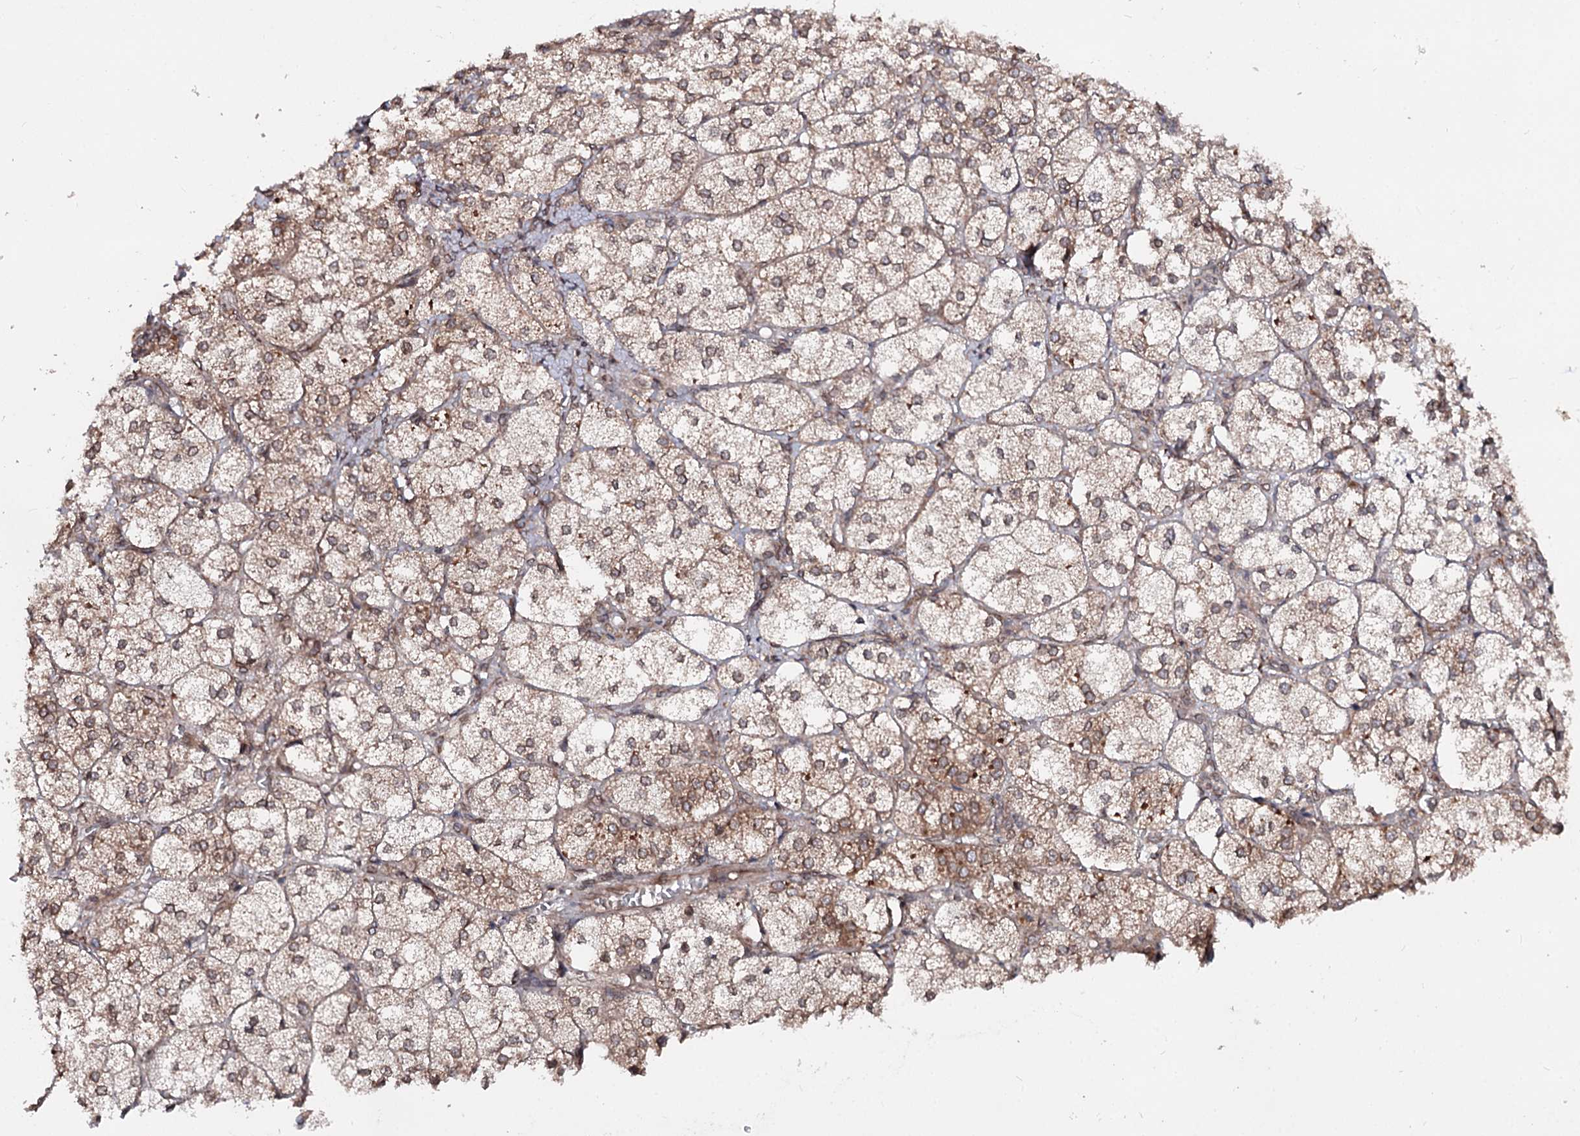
{"staining": {"intensity": "moderate", "quantity": "25%-75%", "location": "cytoplasmic/membranous"}, "tissue": "adrenal gland", "cell_type": "Glandular cells", "image_type": "normal", "snomed": [{"axis": "morphology", "description": "Normal tissue, NOS"}, {"axis": "topography", "description": "Adrenal gland"}], "caption": "An immunohistochemistry (IHC) image of unremarkable tissue is shown. Protein staining in brown highlights moderate cytoplasmic/membranous positivity in adrenal gland within glandular cells.", "gene": "FGFR1OP2", "patient": {"sex": "female", "age": 61}}